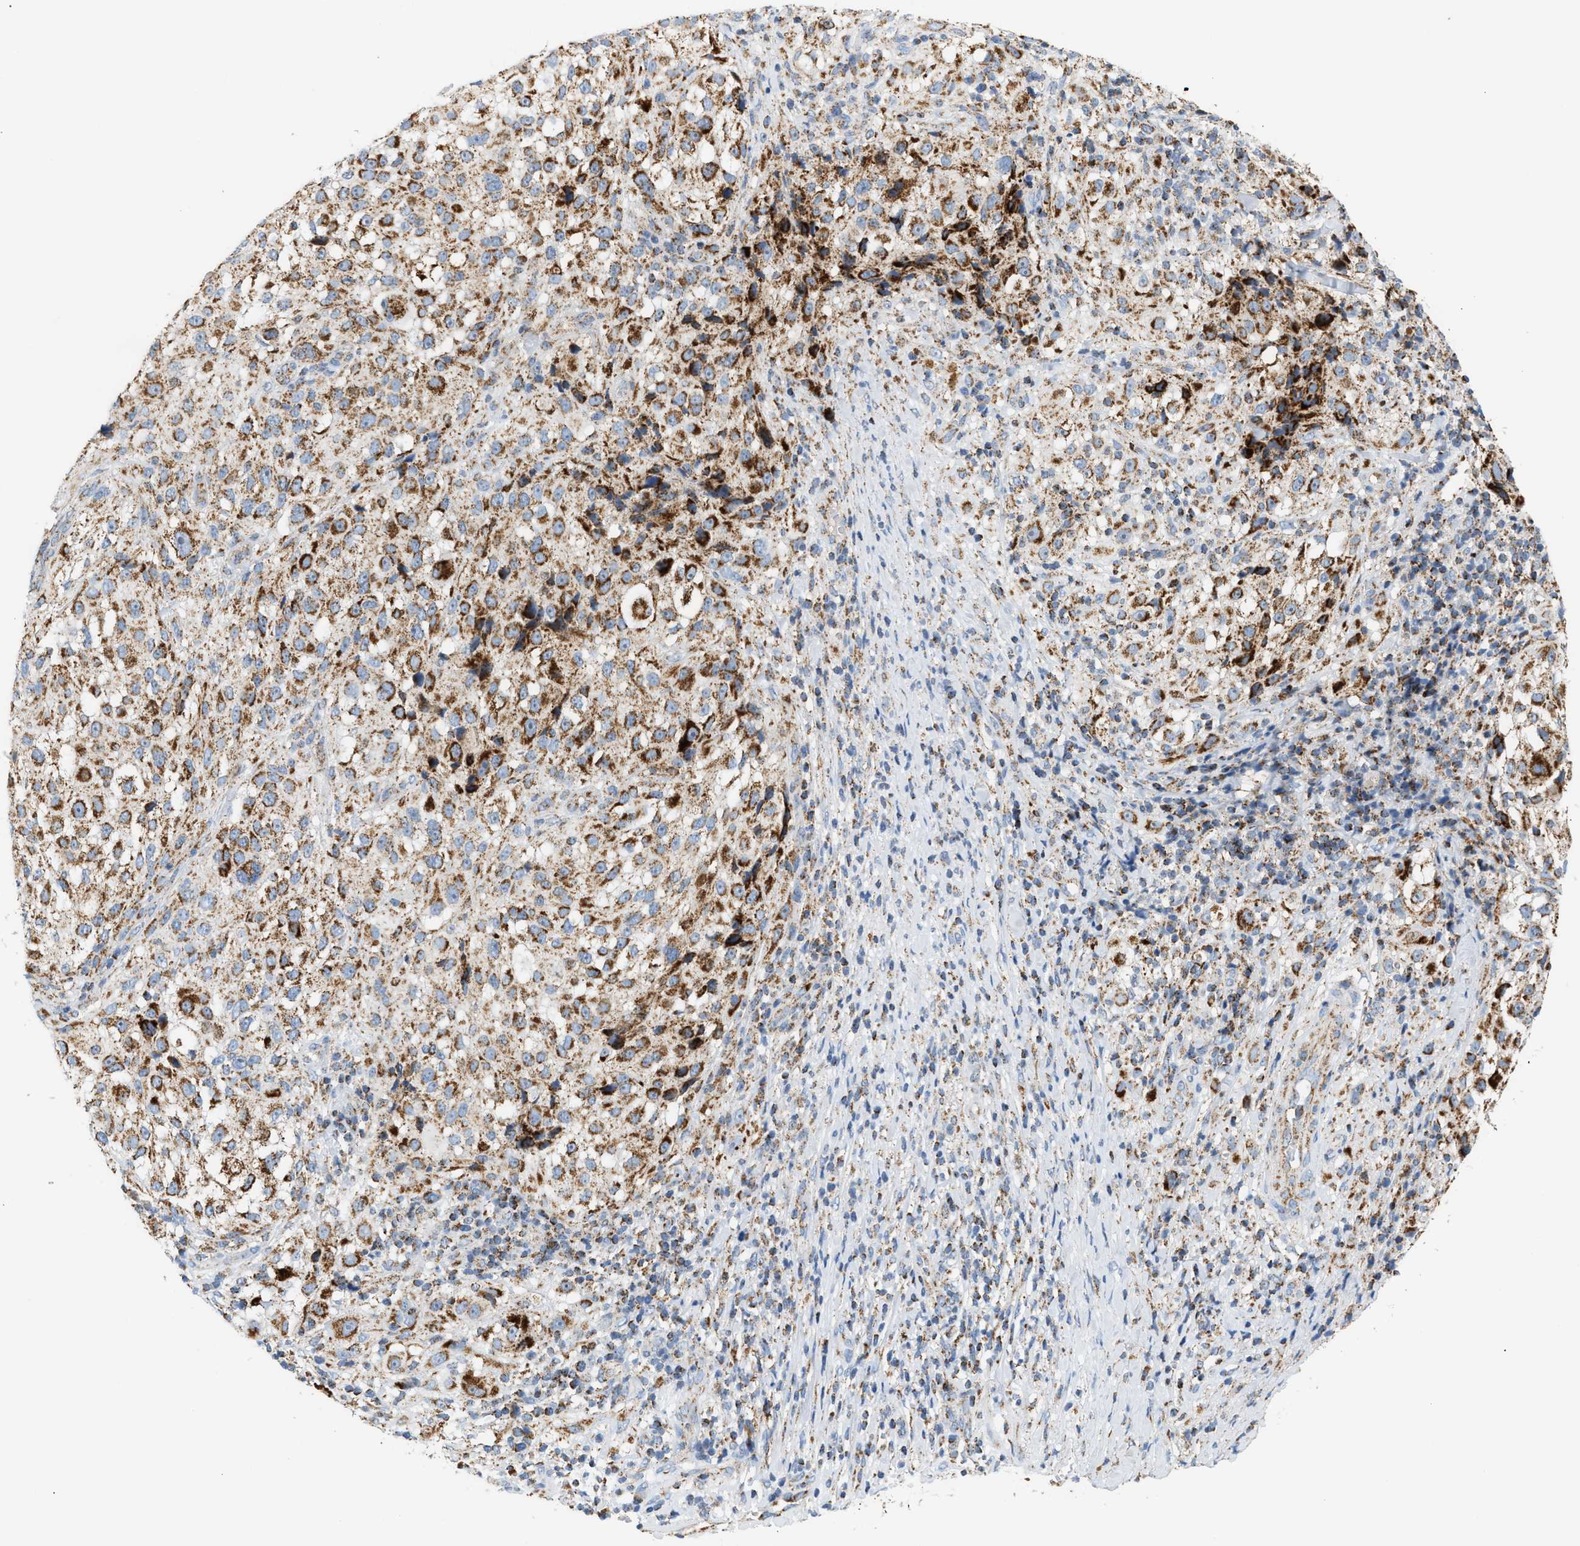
{"staining": {"intensity": "strong", "quantity": ">75%", "location": "cytoplasmic/membranous"}, "tissue": "melanoma", "cell_type": "Tumor cells", "image_type": "cancer", "snomed": [{"axis": "morphology", "description": "Necrosis, NOS"}, {"axis": "morphology", "description": "Malignant melanoma, NOS"}, {"axis": "topography", "description": "Skin"}], "caption": "Immunohistochemical staining of melanoma shows high levels of strong cytoplasmic/membranous positivity in about >75% of tumor cells.", "gene": "OGDH", "patient": {"sex": "female", "age": 87}}